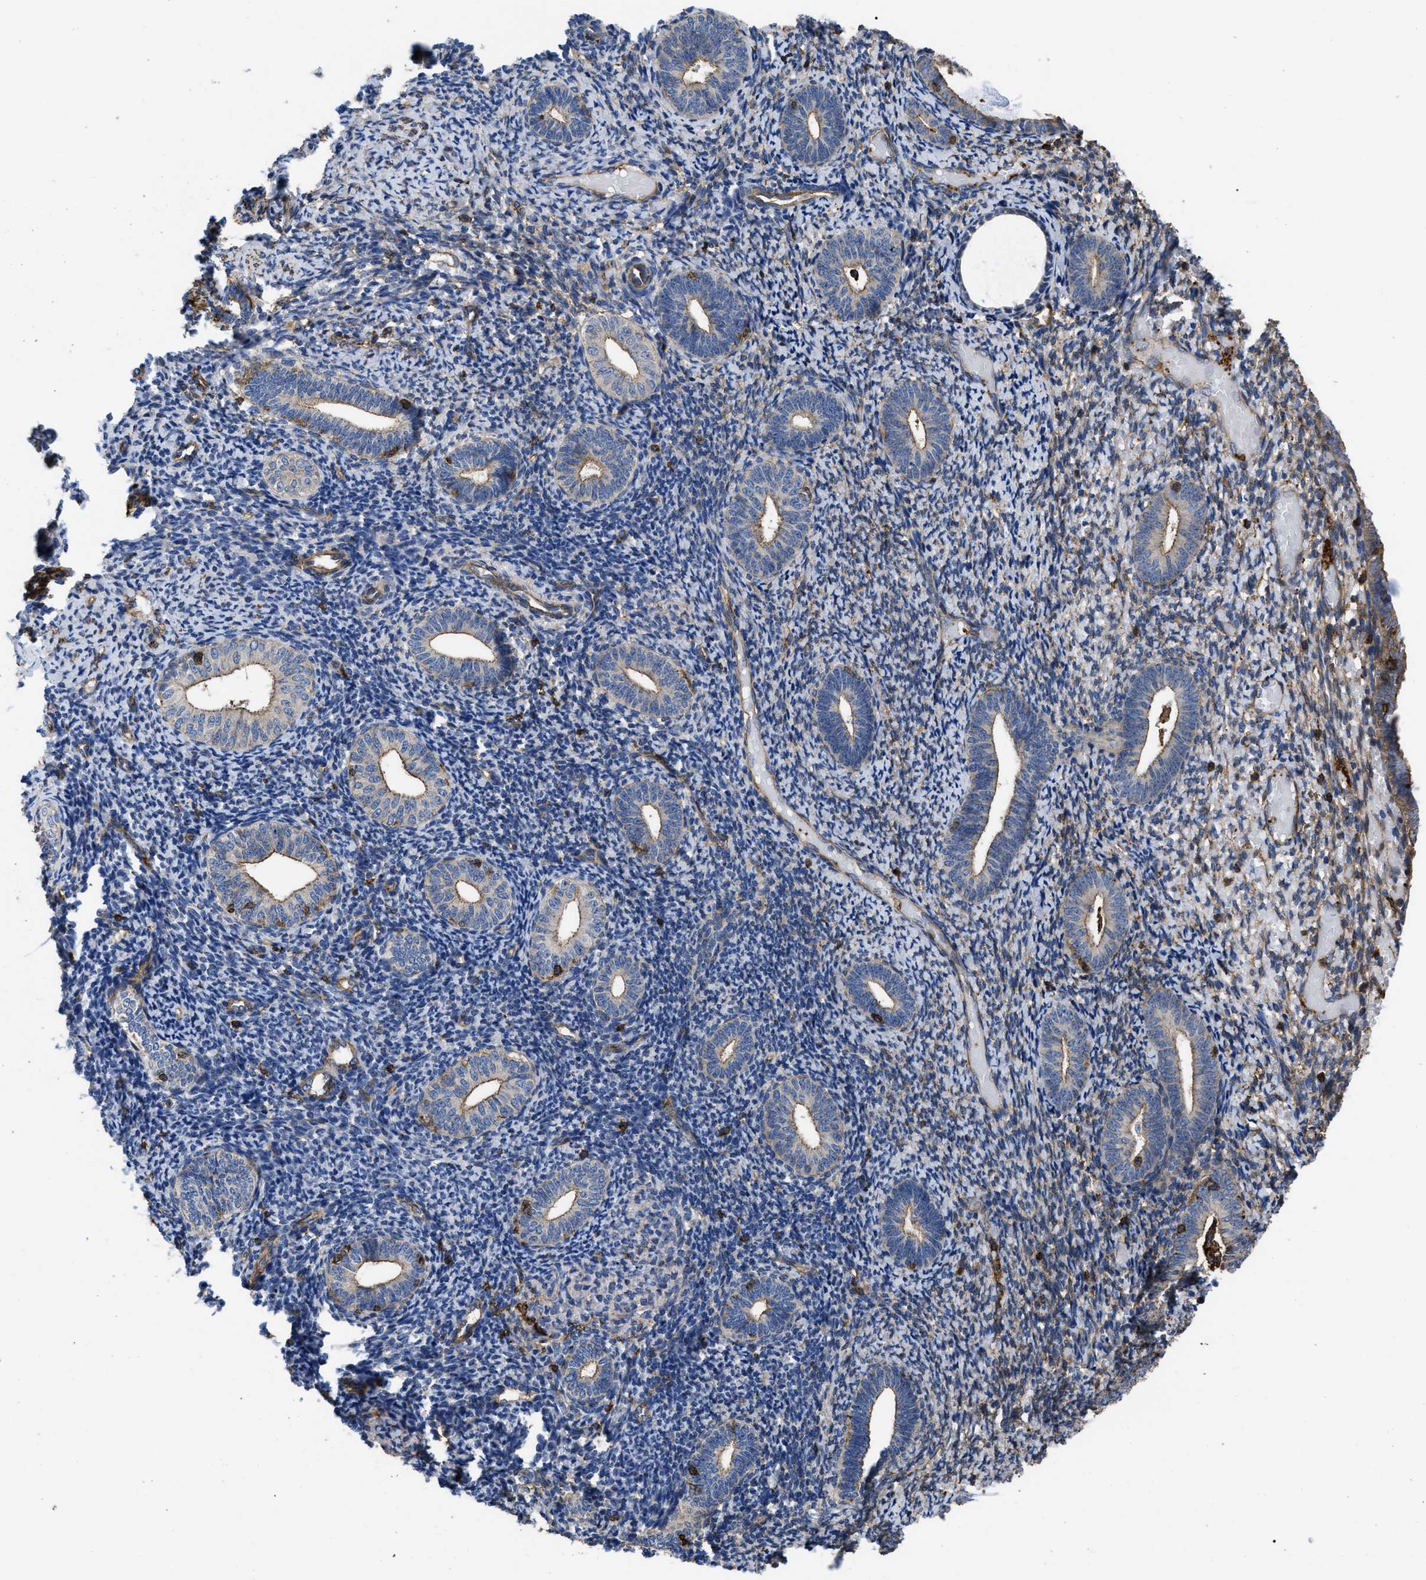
{"staining": {"intensity": "moderate", "quantity": "<25%", "location": "cytoplasmic/membranous"}, "tissue": "endometrium", "cell_type": "Cells in endometrial stroma", "image_type": "normal", "snomed": [{"axis": "morphology", "description": "Normal tissue, NOS"}, {"axis": "topography", "description": "Endometrium"}], "caption": "Endometrium stained for a protein (brown) reveals moderate cytoplasmic/membranous positive positivity in about <25% of cells in endometrial stroma.", "gene": "SCUBE2", "patient": {"sex": "female", "age": 66}}